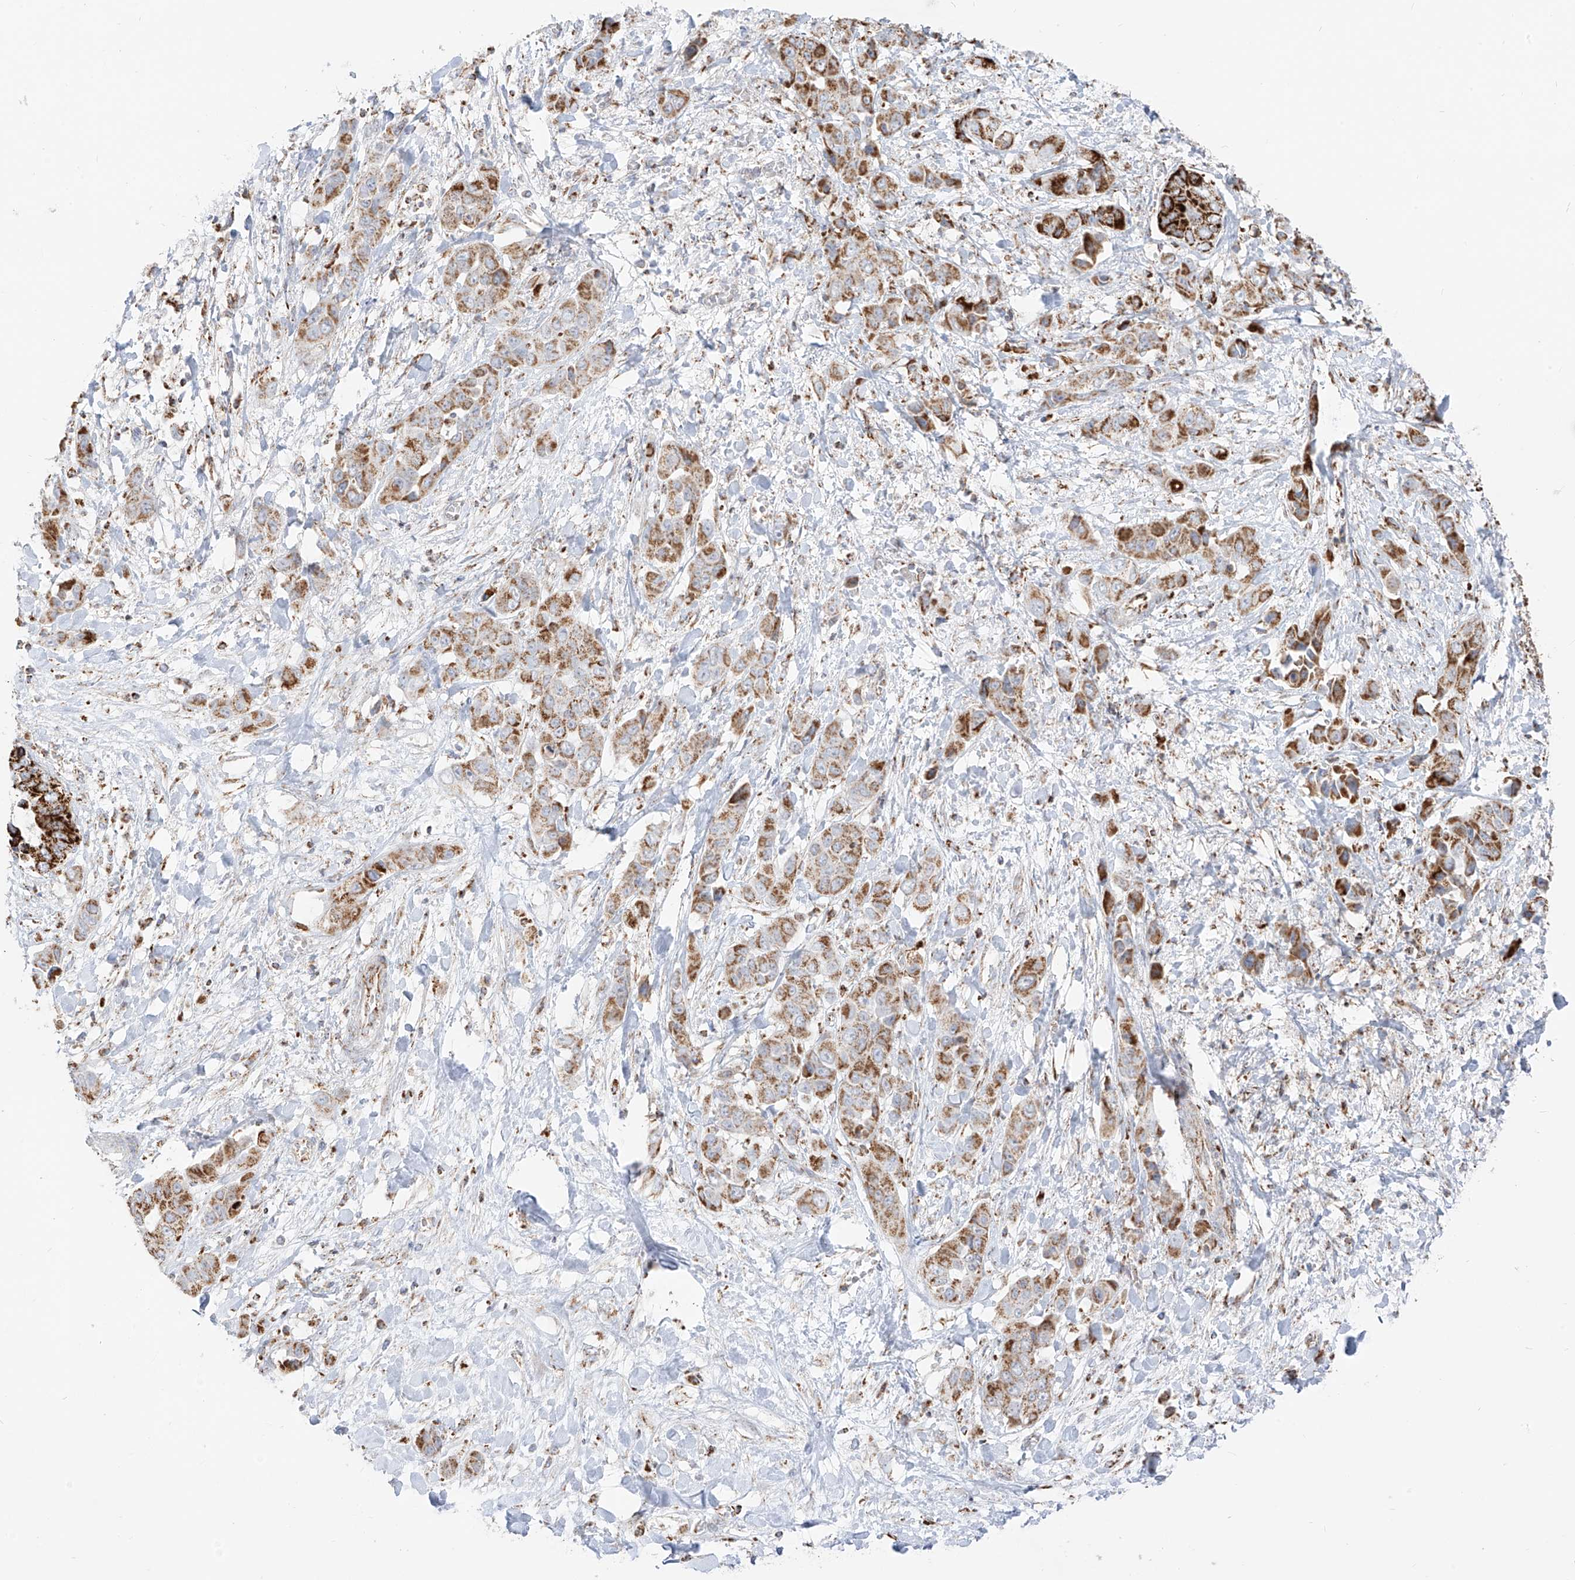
{"staining": {"intensity": "moderate", "quantity": ">75%", "location": "cytoplasmic/membranous"}, "tissue": "liver cancer", "cell_type": "Tumor cells", "image_type": "cancer", "snomed": [{"axis": "morphology", "description": "Cholangiocarcinoma"}, {"axis": "topography", "description": "Liver"}], "caption": "This histopathology image demonstrates liver cancer (cholangiocarcinoma) stained with immunohistochemistry to label a protein in brown. The cytoplasmic/membranous of tumor cells show moderate positivity for the protein. Nuclei are counter-stained blue.", "gene": "ETHE1", "patient": {"sex": "female", "age": 52}}